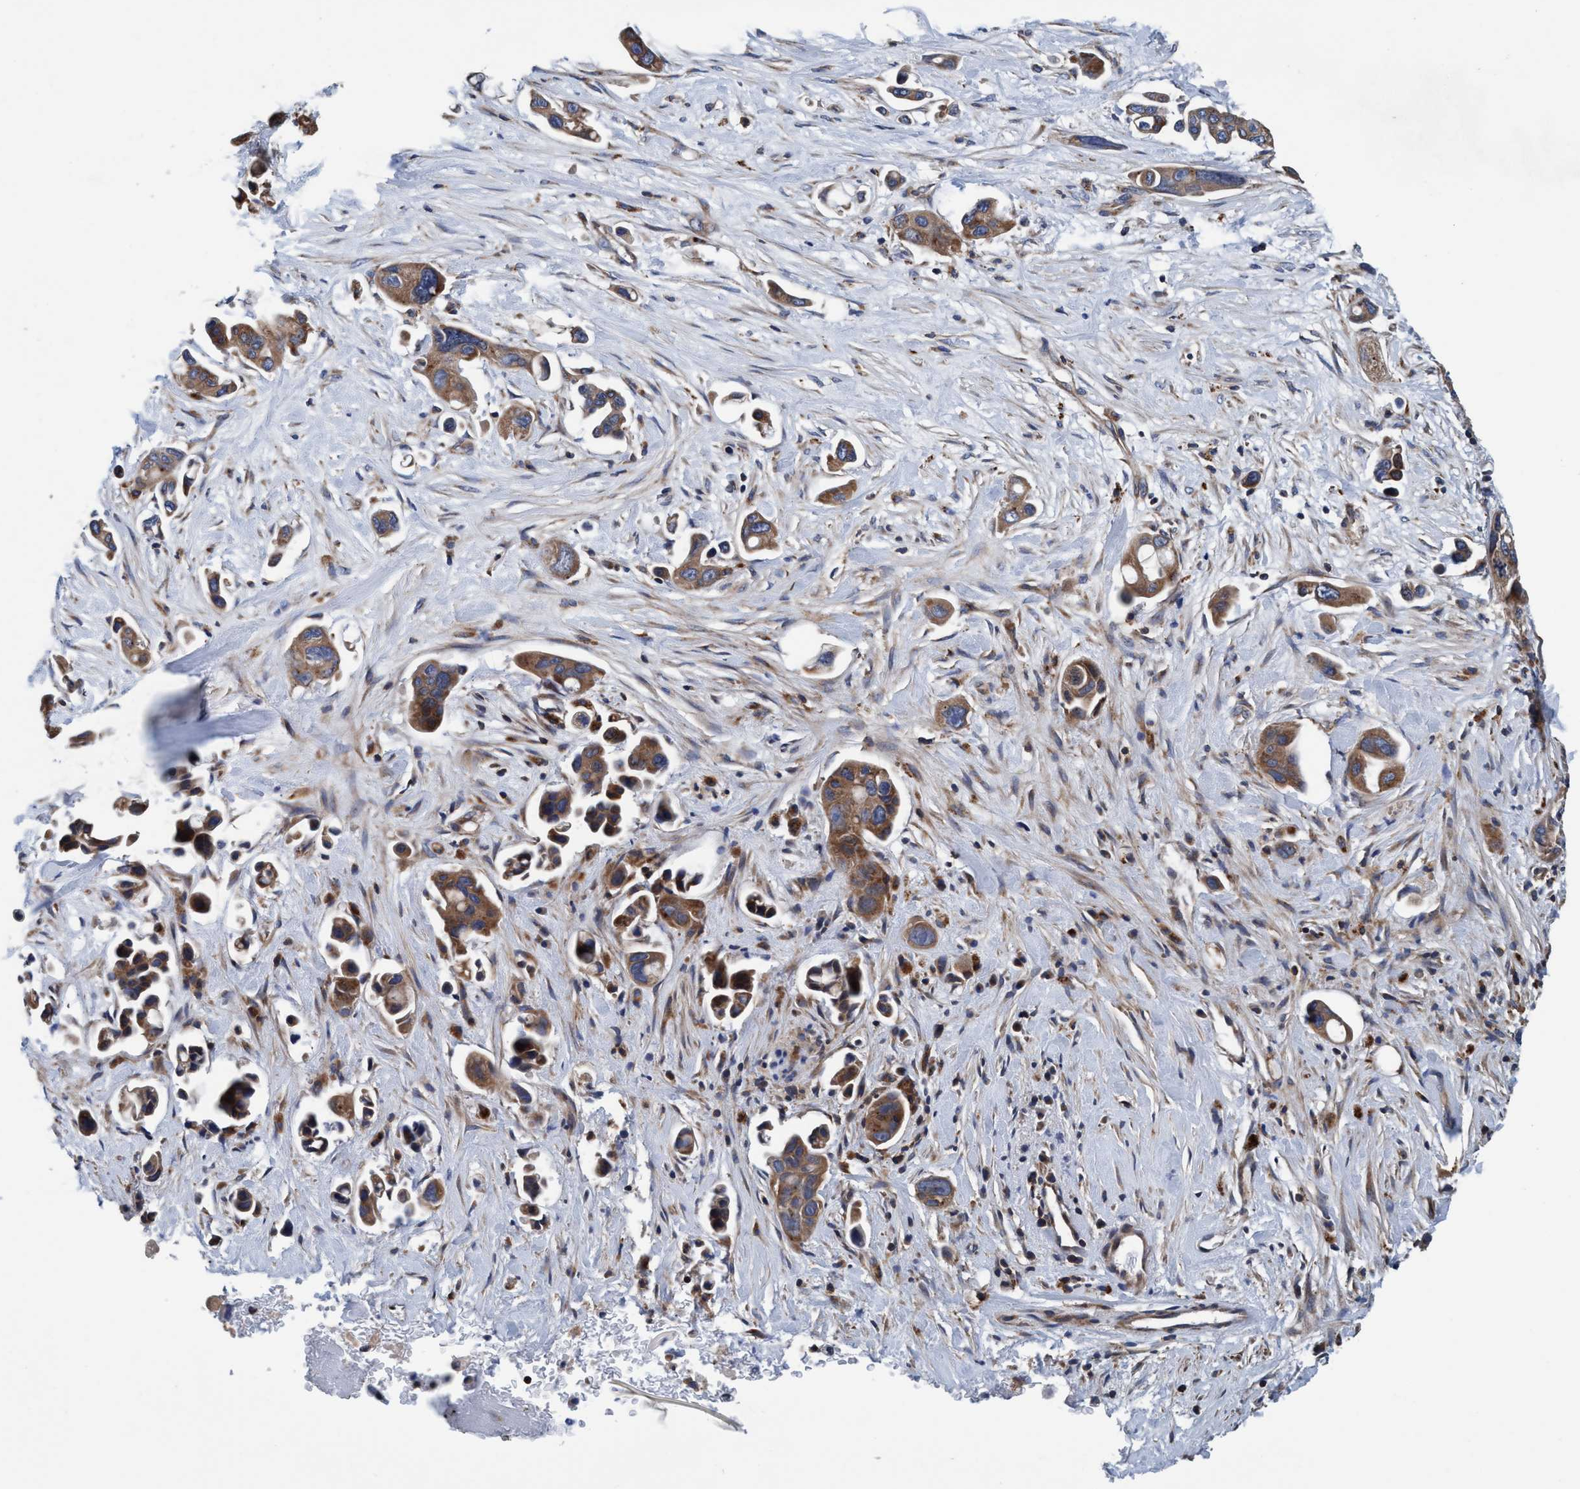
{"staining": {"intensity": "moderate", "quantity": ">75%", "location": "cytoplasmic/membranous"}, "tissue": "pancreatic cancer", "cell_type": "Tumor cells", "image_type": "cancer", "snomed": [{"axis": "morphology", "description": "Adenocarcinoma, NOS"}, {"axis": "topography", "description": "Pancreas"}], "caption": "Pancreatic cancer (adenocarcinoma) stained with a brown dye exhibits moderate cytoplasmic/membranous positive positivity in approximately >75% of tumor cells.", "gene": "ENDOG", "patient": {"sex": "male", "age": 53}}